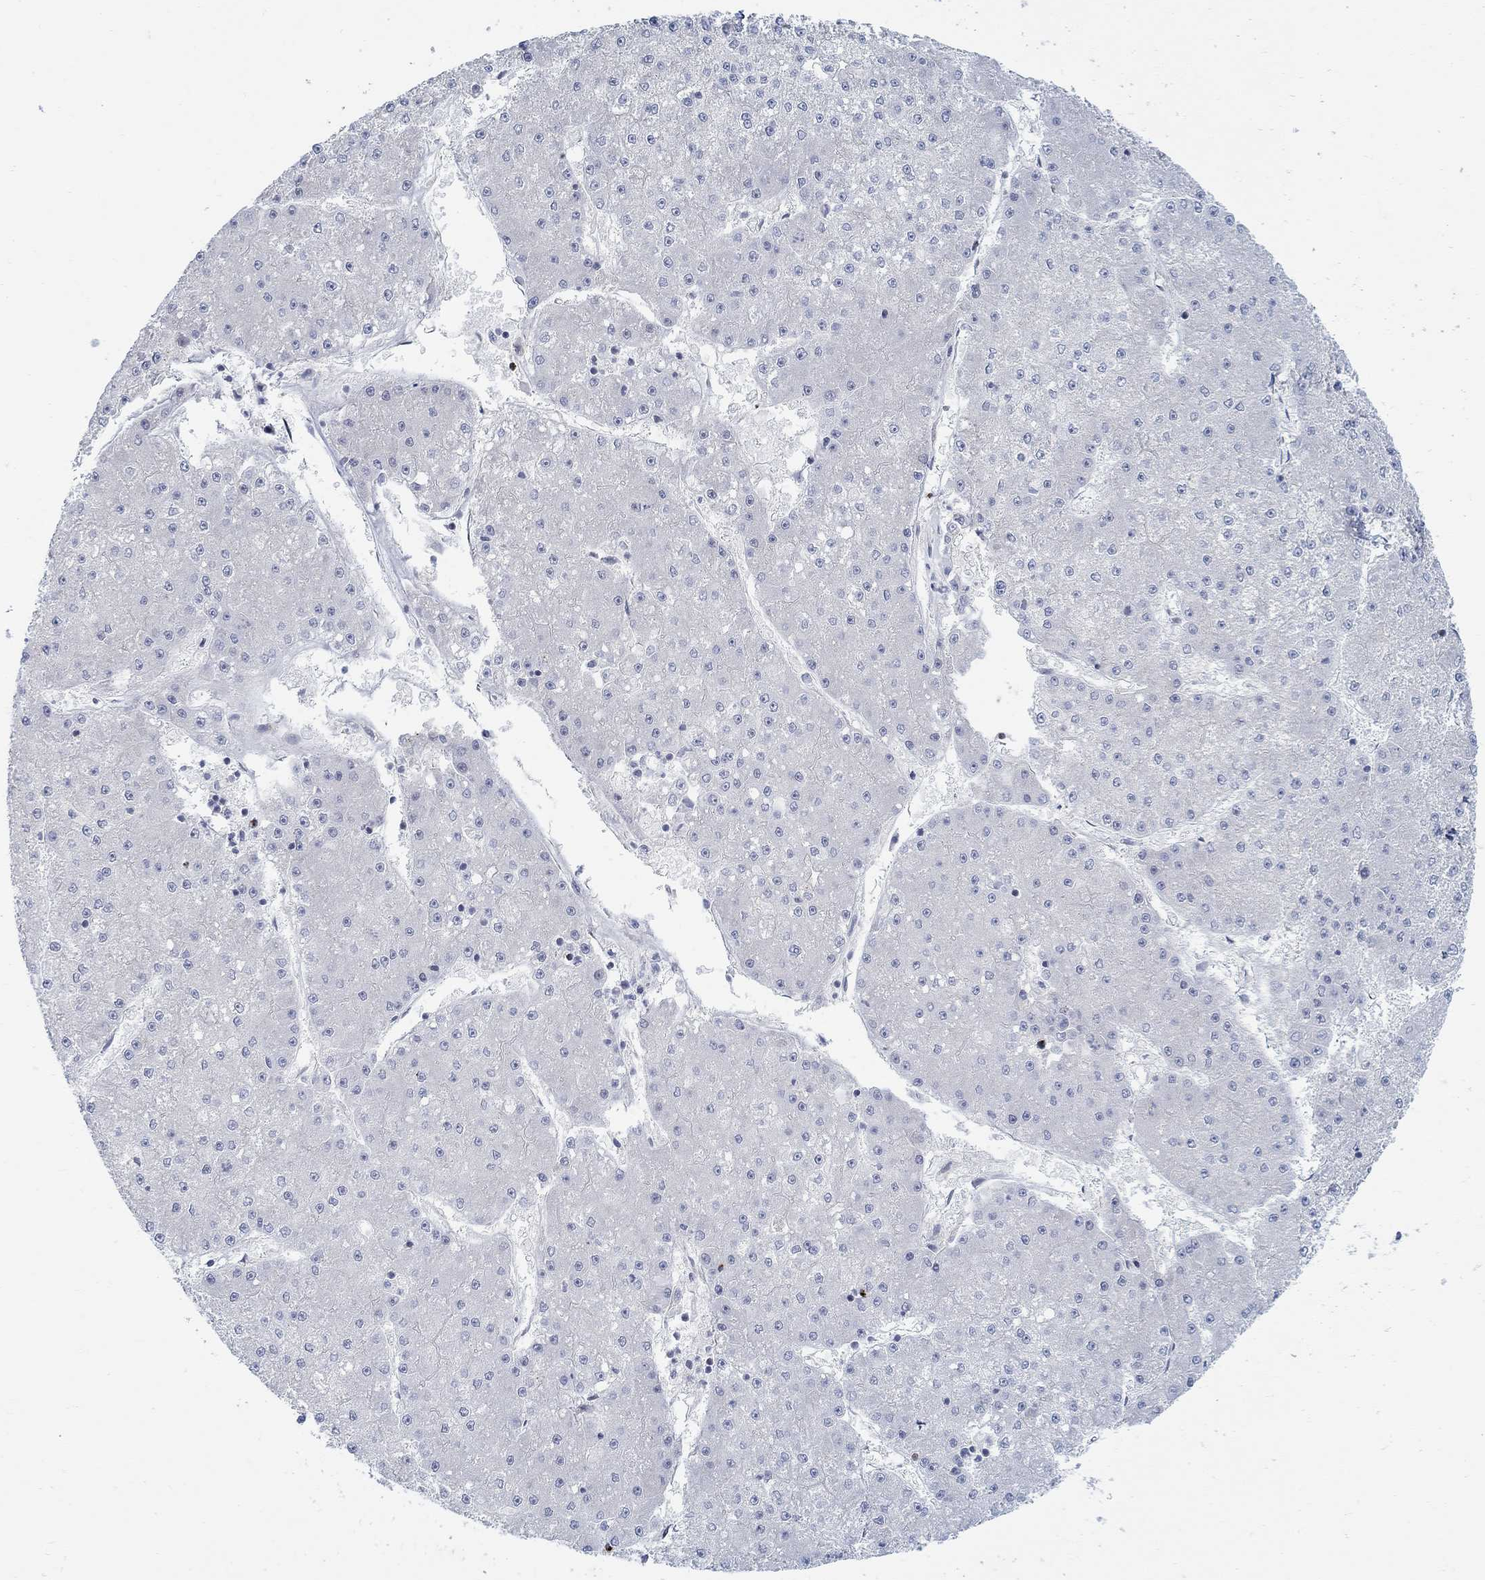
{"staining": {"intensity": "negative", "quantity": "none", "location": "none"}, "tissue": "liver cancer", "cell_type": "Tumor cells", "image_type": "cancer", "snomed": [{"axis": "morphology", "description": "Carcinoma, Hepatocellular, NOS"}, {"axis": "topography", "description": "Liver"}], "caption": "DAB (3,3'-diaminobenzidine) immunohistochemical staining of human liver cancer shows no significant staining in tumor cells.", "gene": "ANO7", "patient": {"sex": "male", "age": 73}}